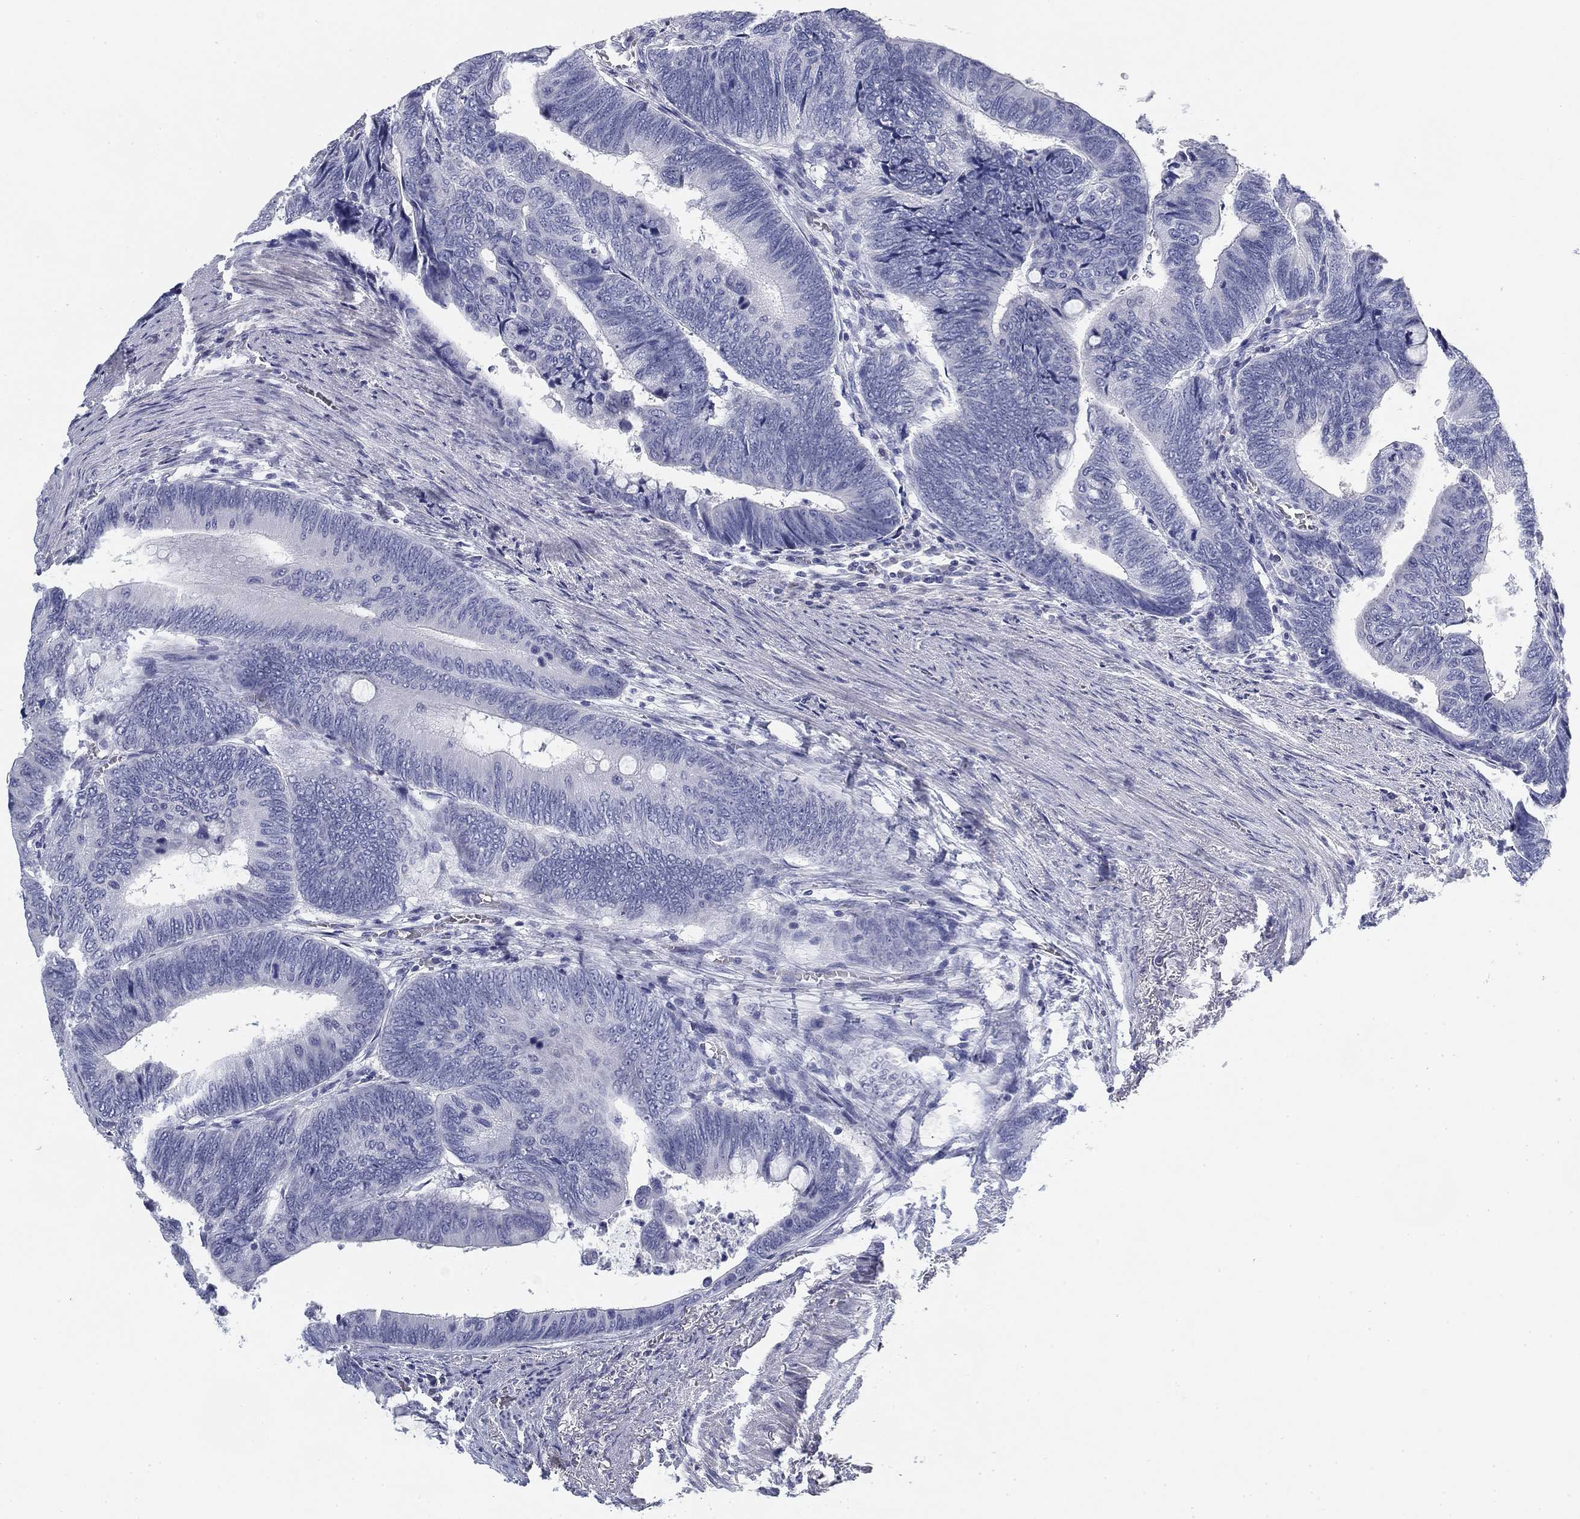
{"staining": {"intensity": "negative", "quantity": "none", "location": "none"}, "tissue": "colorectal cancer", "cell_type": "Tumor cells", "image_type": "cancer", "snomed": [{"axis": "morphology", "description": "Normal tissue, NOS"}, {"axis": "morphology", "description": "Adenocarcinoma, NOS"}, {"axis": "topography", "description": "Rectum"}, {"axis": "topography", "description": "Peripheral nerve tissue"}], "caption": "Tumor cells show no significant protein positivity in colorectal cancer (adenocarcinoma).", "gene": "CD79B", "patient": {"sex": "male", "age": 92}}